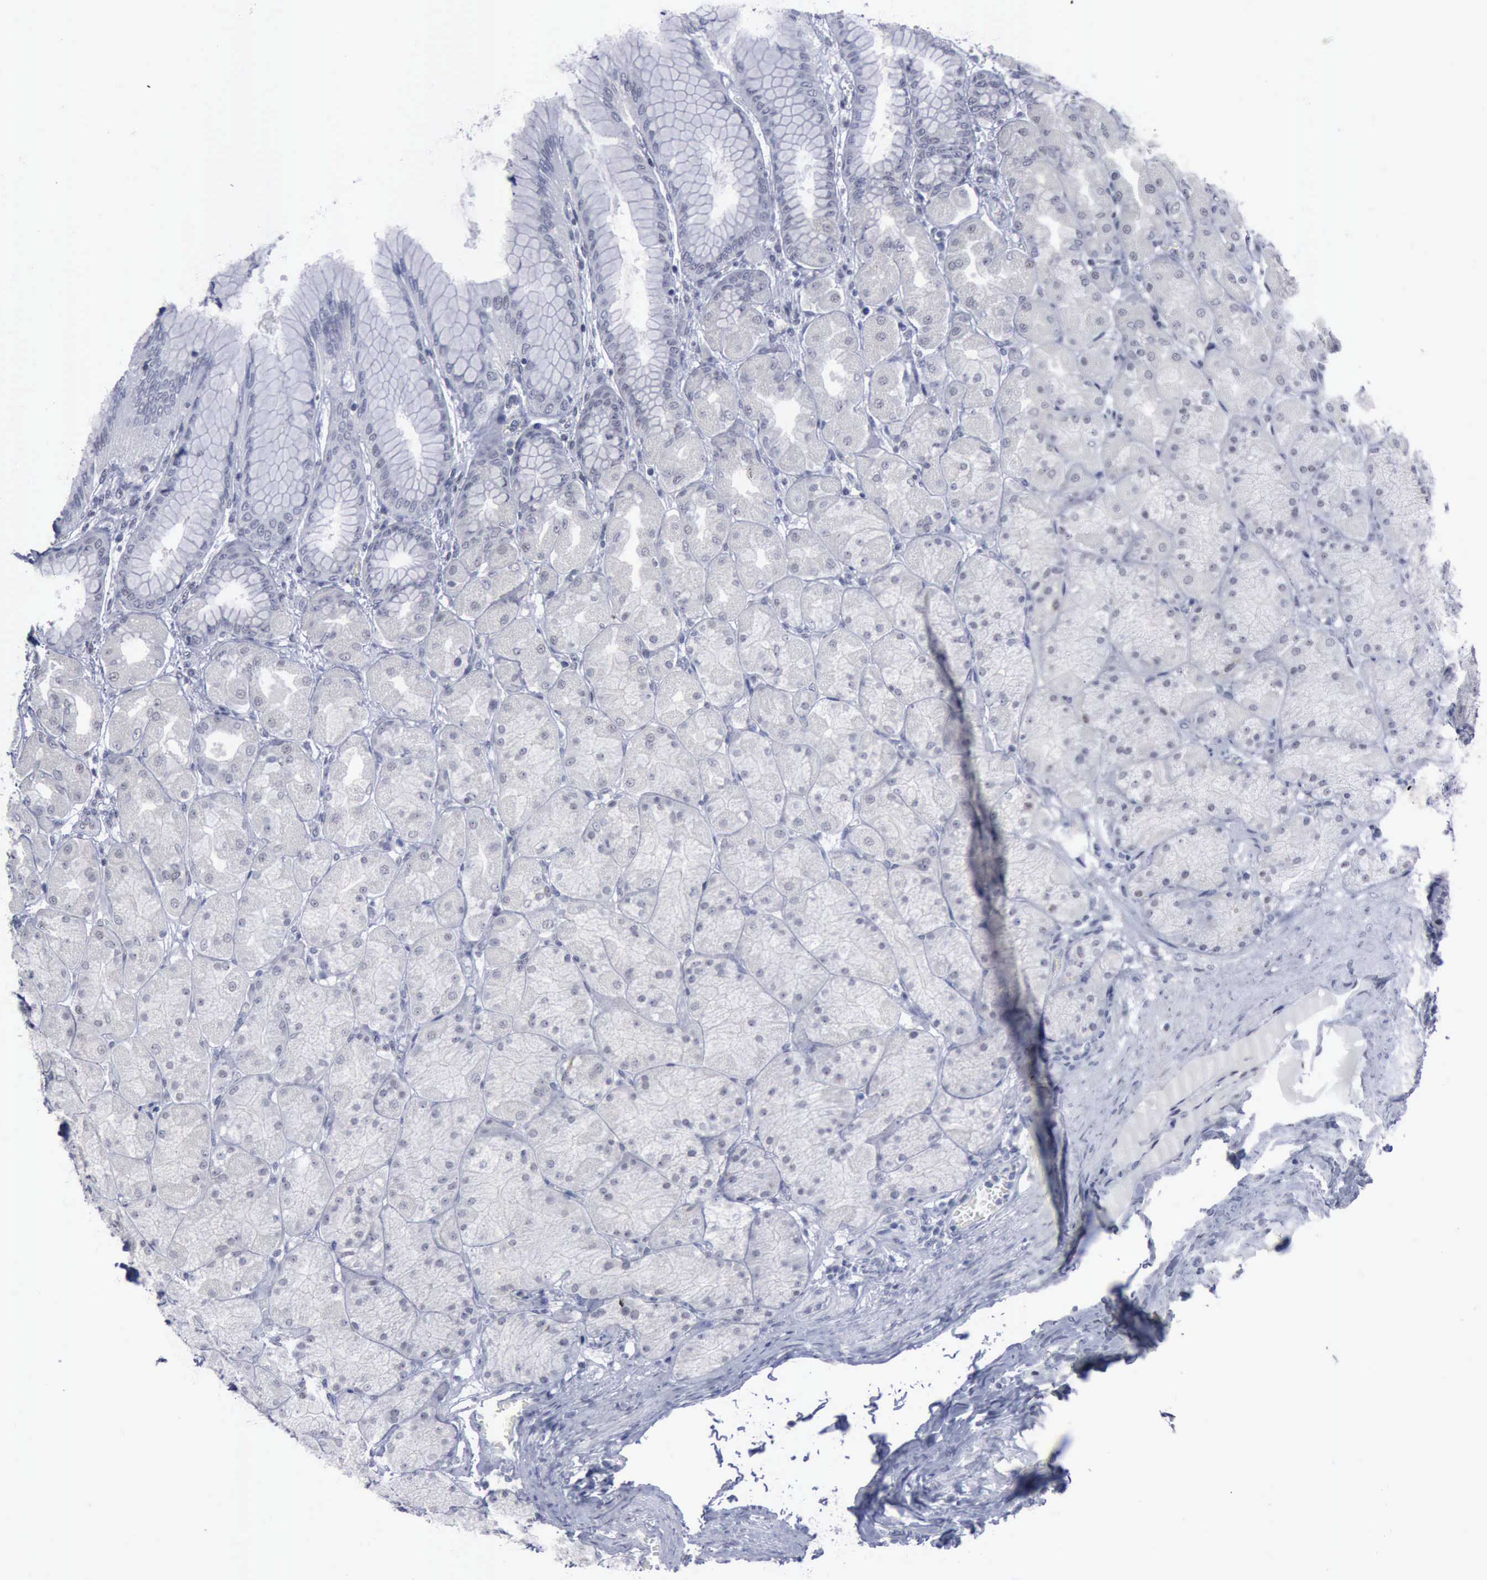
{"staining": {"intensity": "negative", "quantity": "none", "location": "none"}, "tissue": "stomach", "cell_type": "Glandular cells", "image_type": "normal", "snomed": [{"axis": "morphology", "description": "Normal tissue, NOS"}, {"axis": "topography", "description": "Stomach, upper"}], "caption": "Photomicrograph shows no significant protein positivity in glandular cells of unremarkable stomach. Brightfield microscopy of immunohistochemistry (IHC) stained with DAB (brown) and hematoxylin (blue), captured at high magnification.", "gene": "BRD1", "patient": {"sex": "female", "age": 56}}